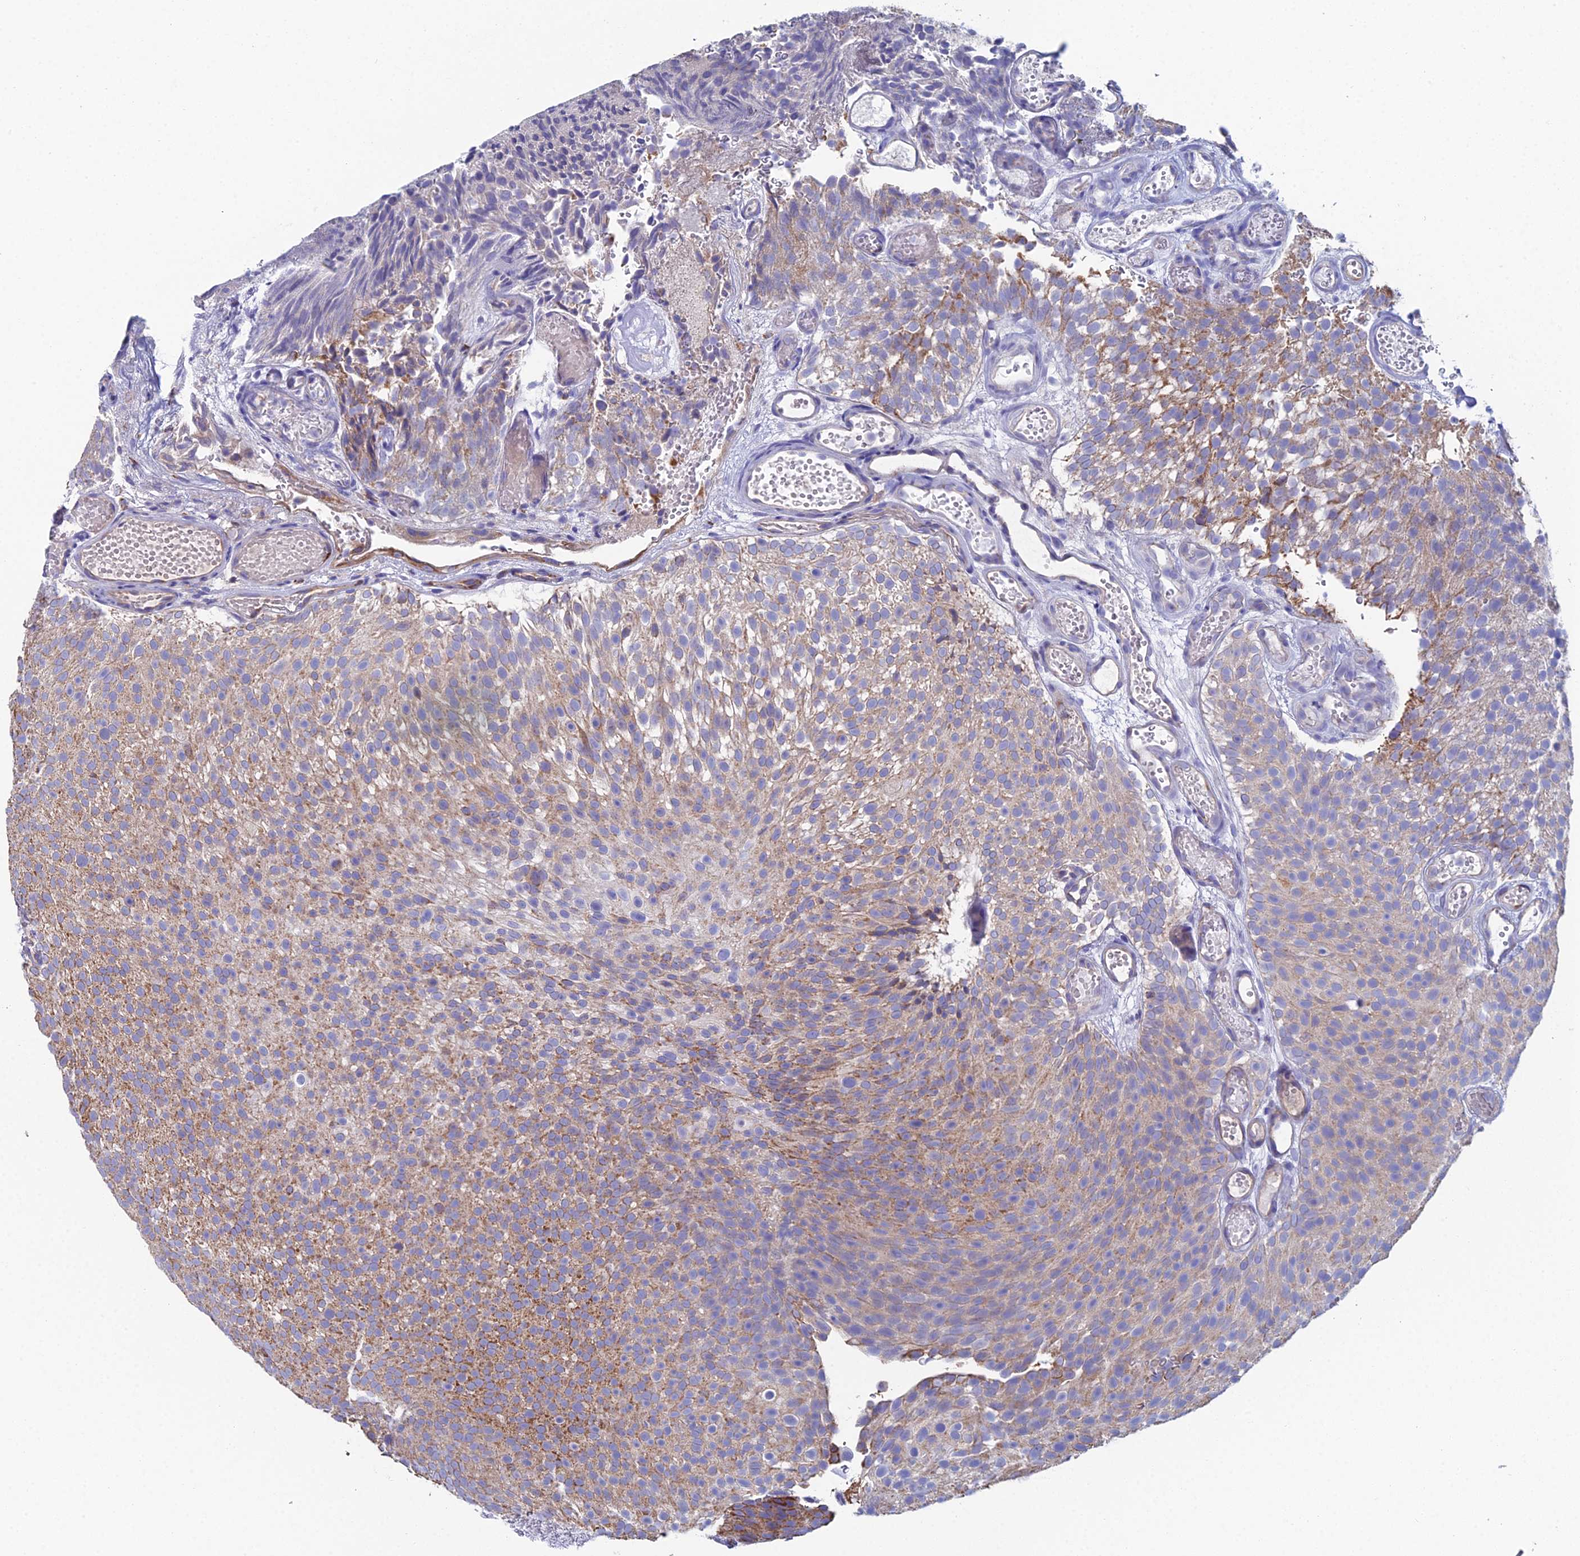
{"staining": {"intensity": "moderate", "quantity": "25%-75%", "location": "cytoplasmic/membranous"}, "tissue": "urothelial cancer", "cell_type": "Tumor cells", "image_type": "cancer", "snomed": [{"axis": "morphology", "description": "Urothelial carcinoma, Low grade"}, {"axis": "topography", "description": "Urinary bladder"}], "caption": "A histopathology image of human urothelial carcinoma (low-grade) stained for a protein shows moderate cytoplasmic/membranous brown staining in tumor cells. The protein is stained brown, and the nuclei are stained in blue (DAB IHC with brightfield microscopy, high magnification).", "gene": "SPOCK2", "patient": {"sex": "male", "age": 78}}